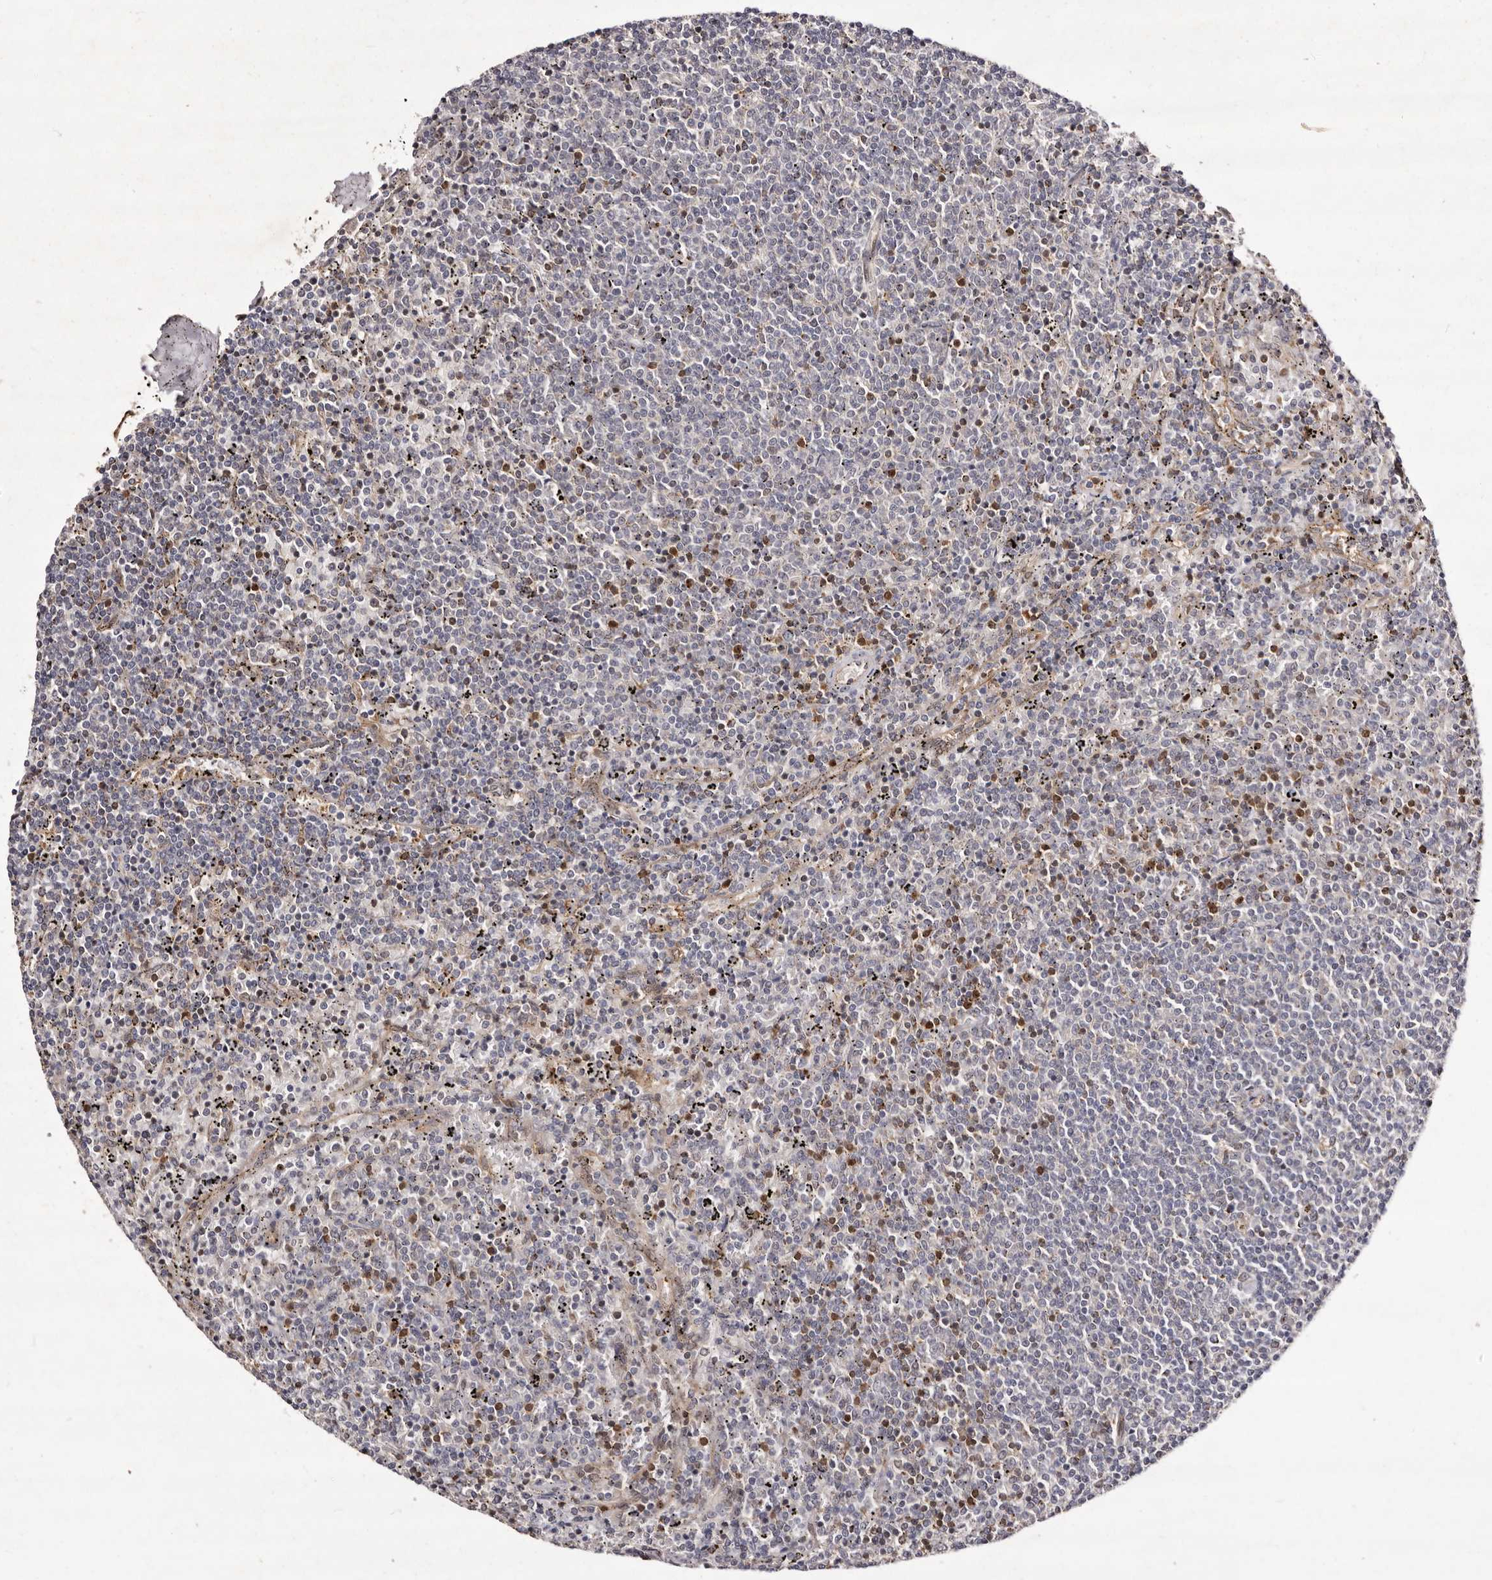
{"staining": {"intensity": "negative", "quantity": "none", "location": "none"}, "tissue": "lymphoma", "cell_type": "Tumor cells", "image_type": "cancer", "snomed": [{"axis": "morphology", "description": "Malignant lymphoma, non-Hodgkin's type, Low grade"}, {"axis": "topography", "description": "Spleen"}], "caption": "The photomicrograph shows no significant staining in tumor cells of lymphoma.", "gene": "GIMAP4", "patient": {"sex": "female", "age": 50}}